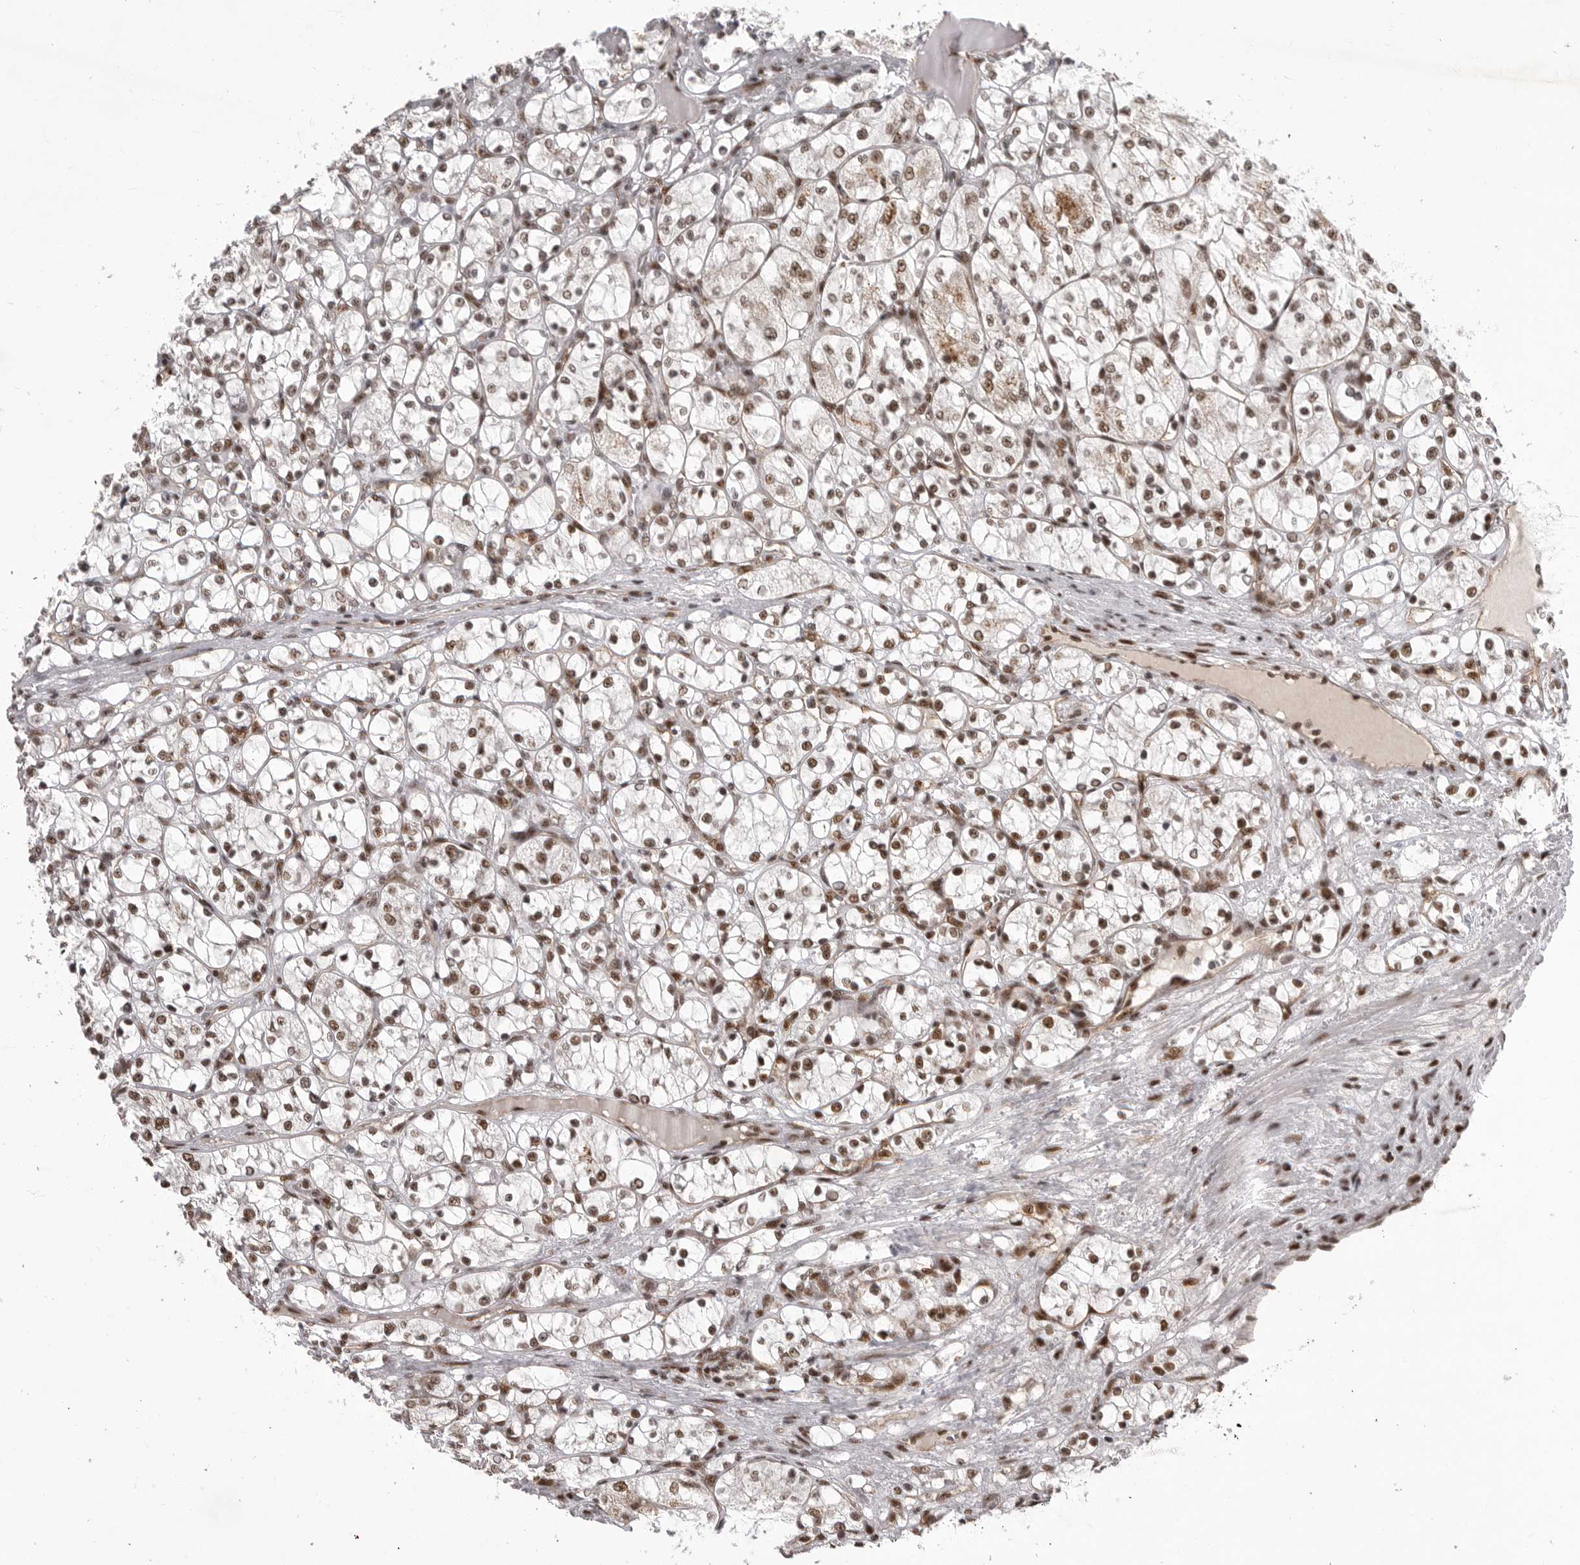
{"staining": {"intensity": "moderate", "quantity": ">75%", "location": "nuclear"}, "tissue": "renal cancer", "cell_type": "Tumor cells", "image_type": "cancer", "snomed": [{"axis": "morphology", "description": "Adenocarcinoma, NOS"}, {"axis": "topography", "description": "Kidney"}], "caption": "Renal adenocarcinoma stained with DAB immunohistochemistry shows medium levels of moderate nuclear staining in approximately >75% of tumor cells.", "gene": "PPP1R8", "patient": {"sex": "female", "age": 69}}